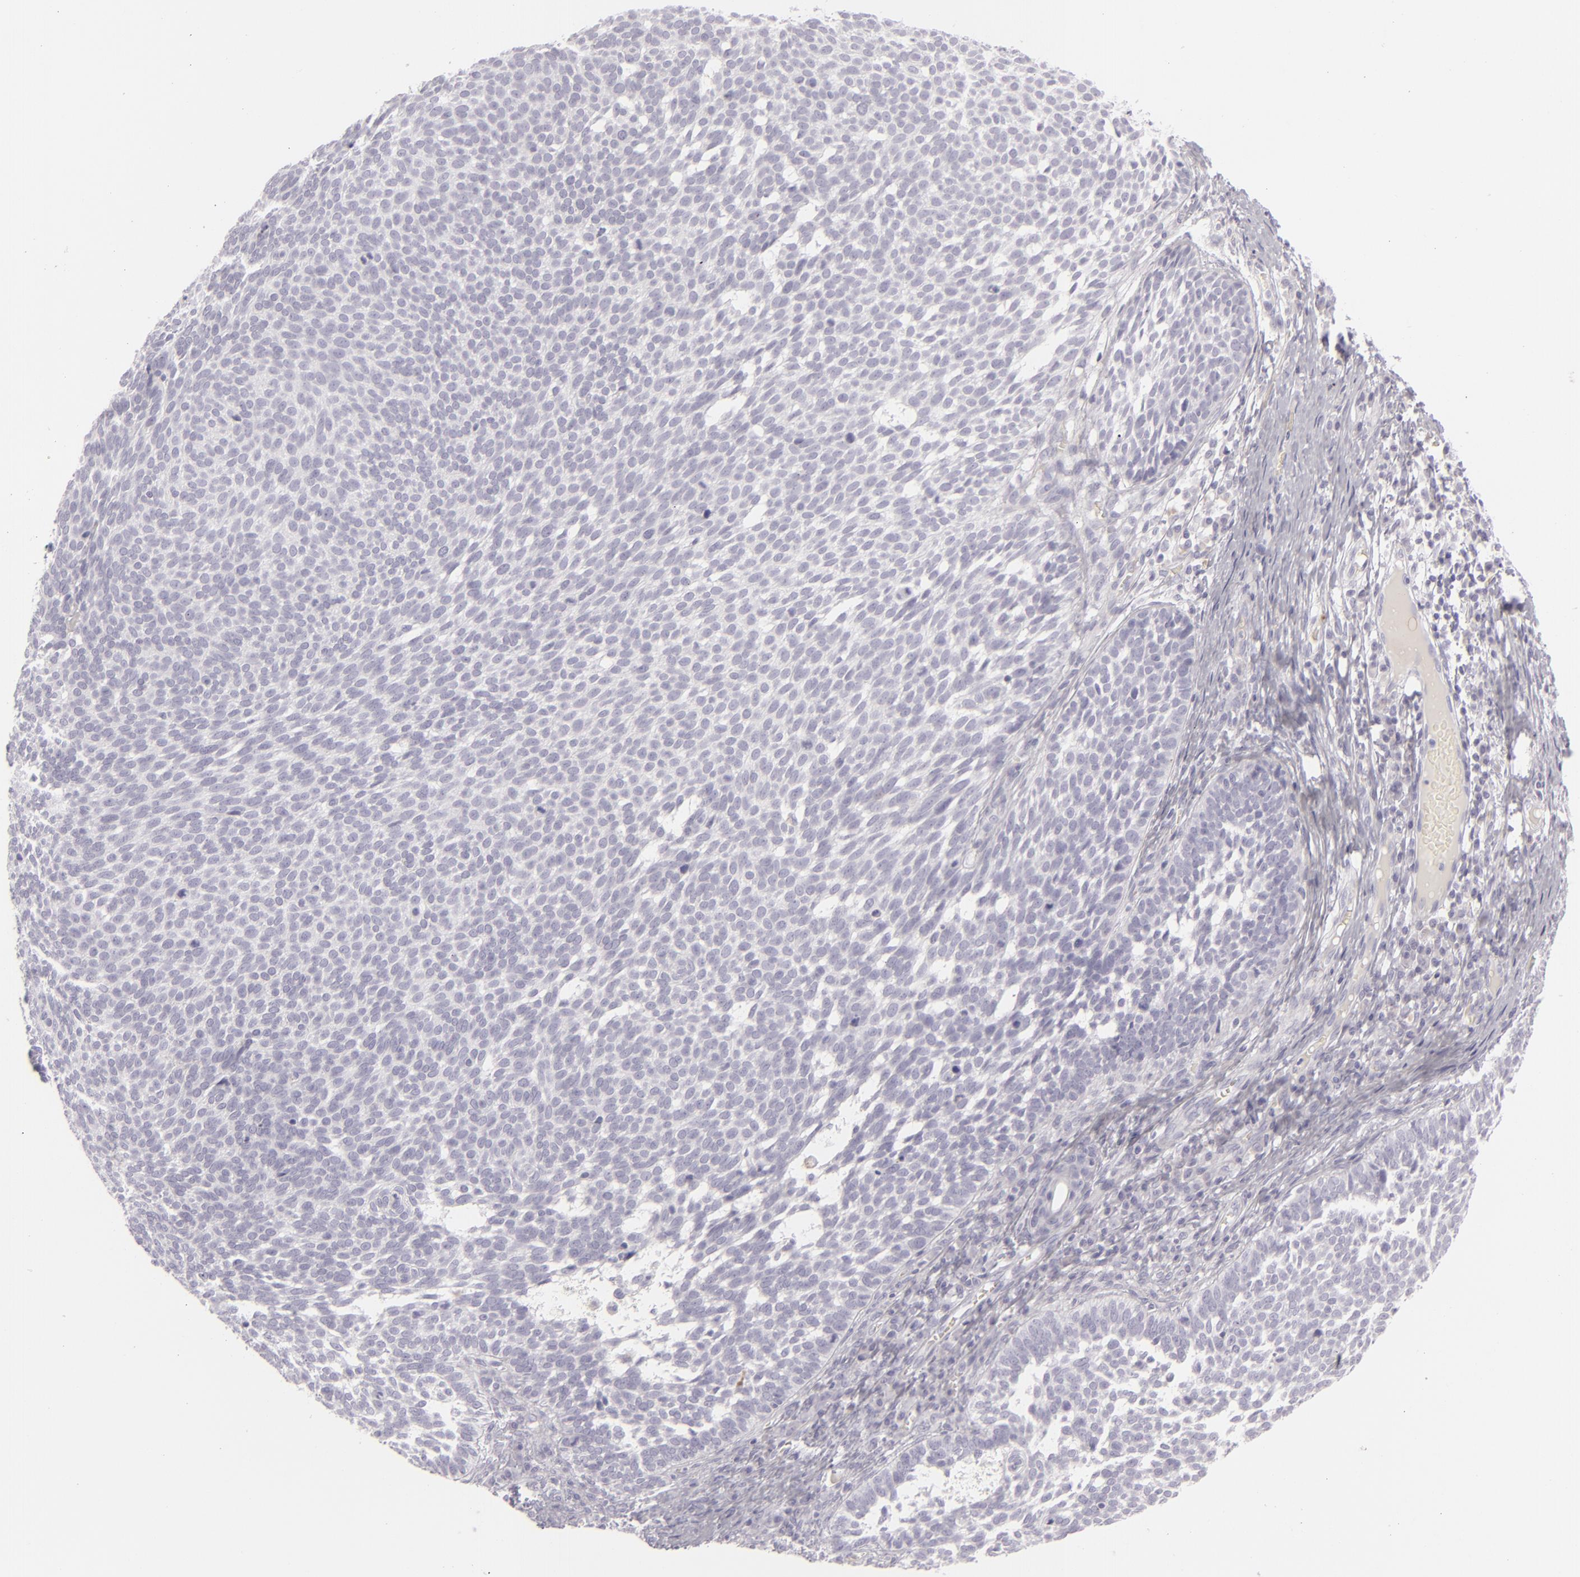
{"staining": {"intensity": "negative", "quantity": "none", "location": "none"}, "tissue": "skin cancer", "cell_type": "Tumor cells", "image_type": "cancer", "snomed": [{"axis": "morphology", "description": "Basal cell carcinoma"}, {"axis": "topography", "description": "Skin"}], "caption": "Tumor cells are negative for brown protein staining in basal cell carcinoma (skin). The staining was performed using DAB to visualize the protein expression in brown, while the nuclei were stained in blue with hematoxylin (Magnification: 20x).", "gene": "CDX2", "patient": {"sex": "male", "age": 63}}